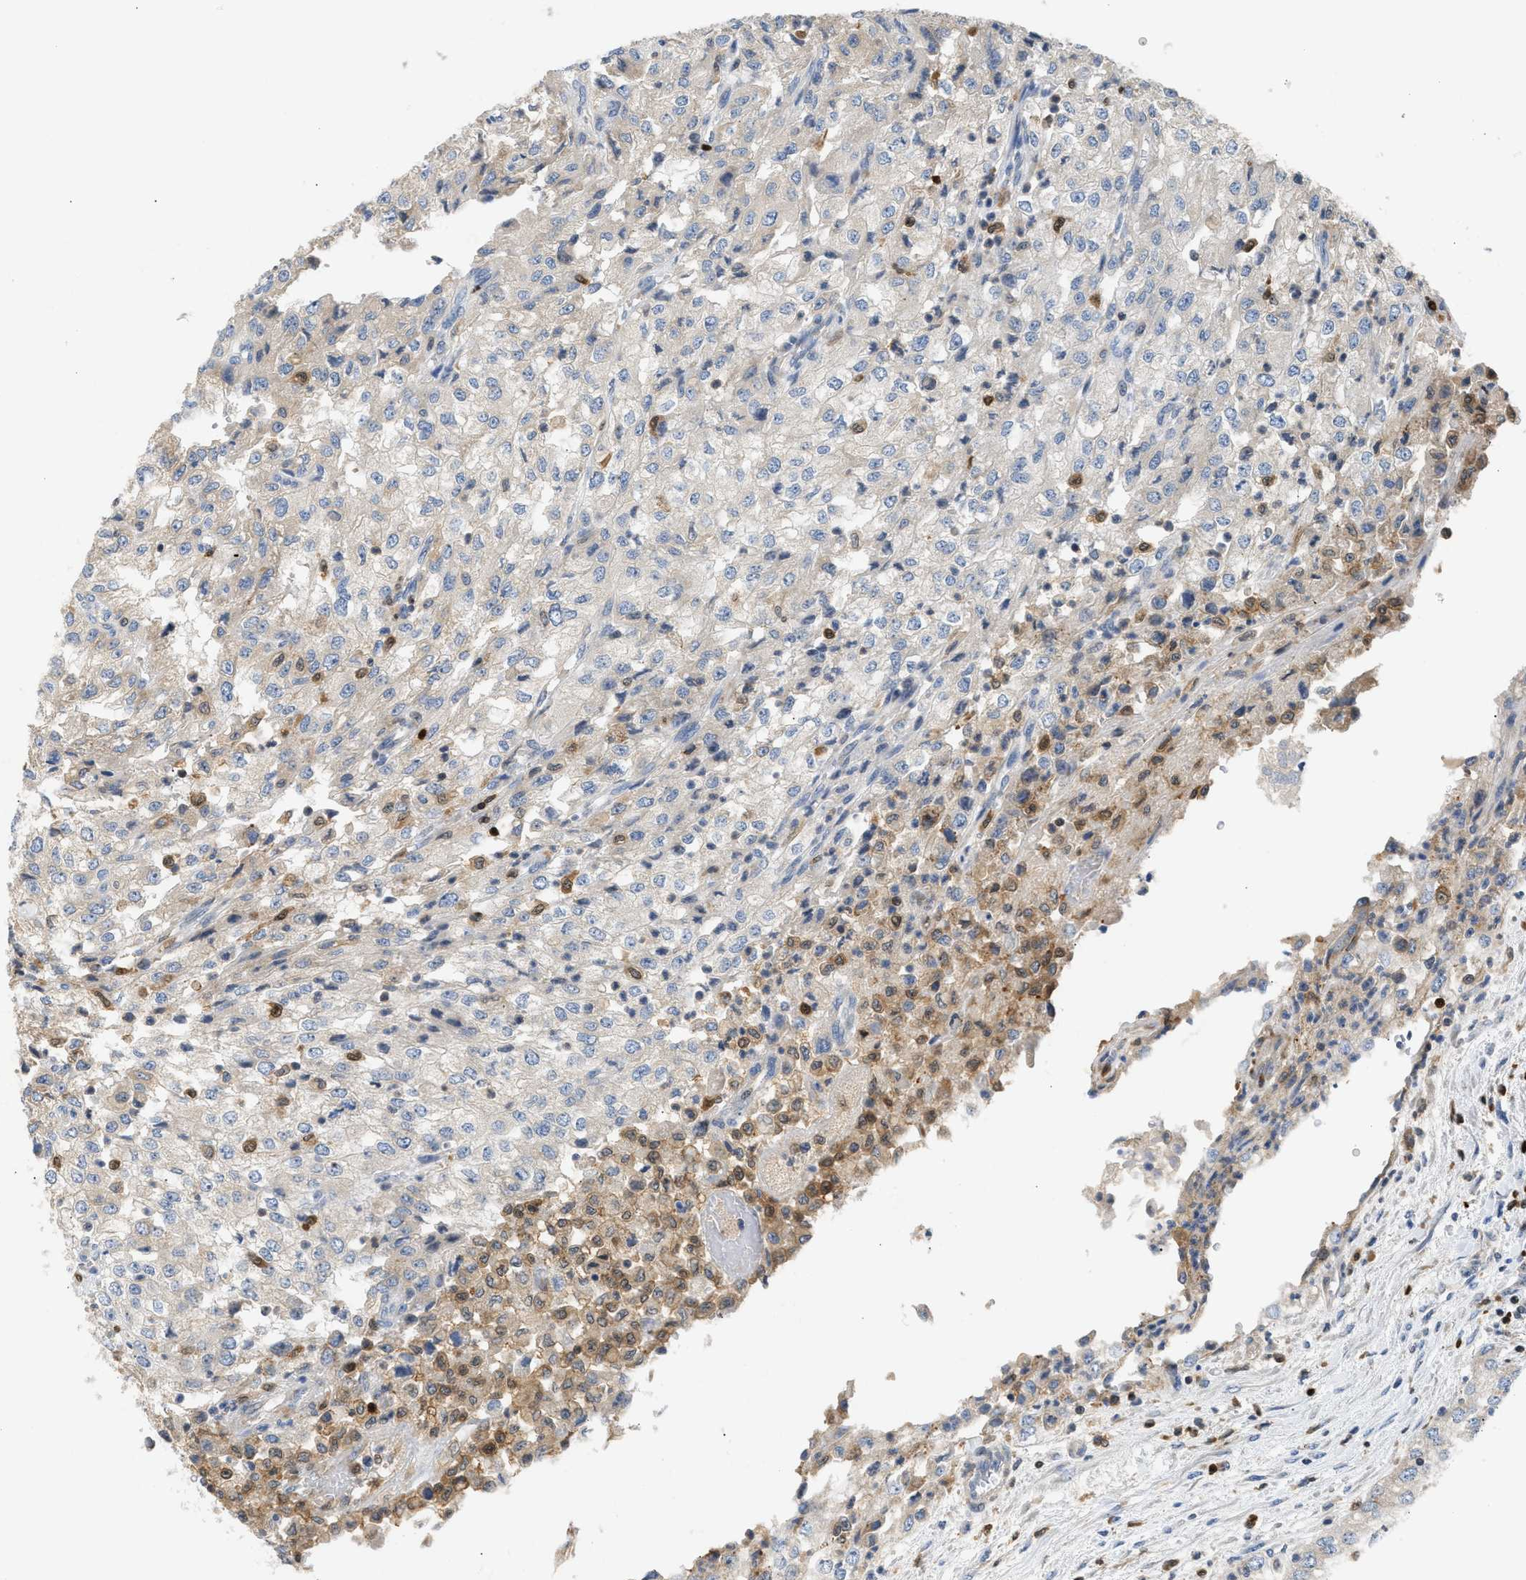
{"staining": {"intensity": "negative", "quantity": "none", "location": "none"}, "tissue": "renal cancer", "cell_type": "Tumor cells", "image_type": "cancer", "snomed": [{"axis": "morphology", "description": "Adenocarcinoma, NOS"}, {"axis": "topography", "description": "Kidney"}], "caption": "Protein analysis of renal adenocarcinoma shows no significant staining in tumor cells.", "gene": "SLIT2", "patient": {"sex": "female", "age": 54}}